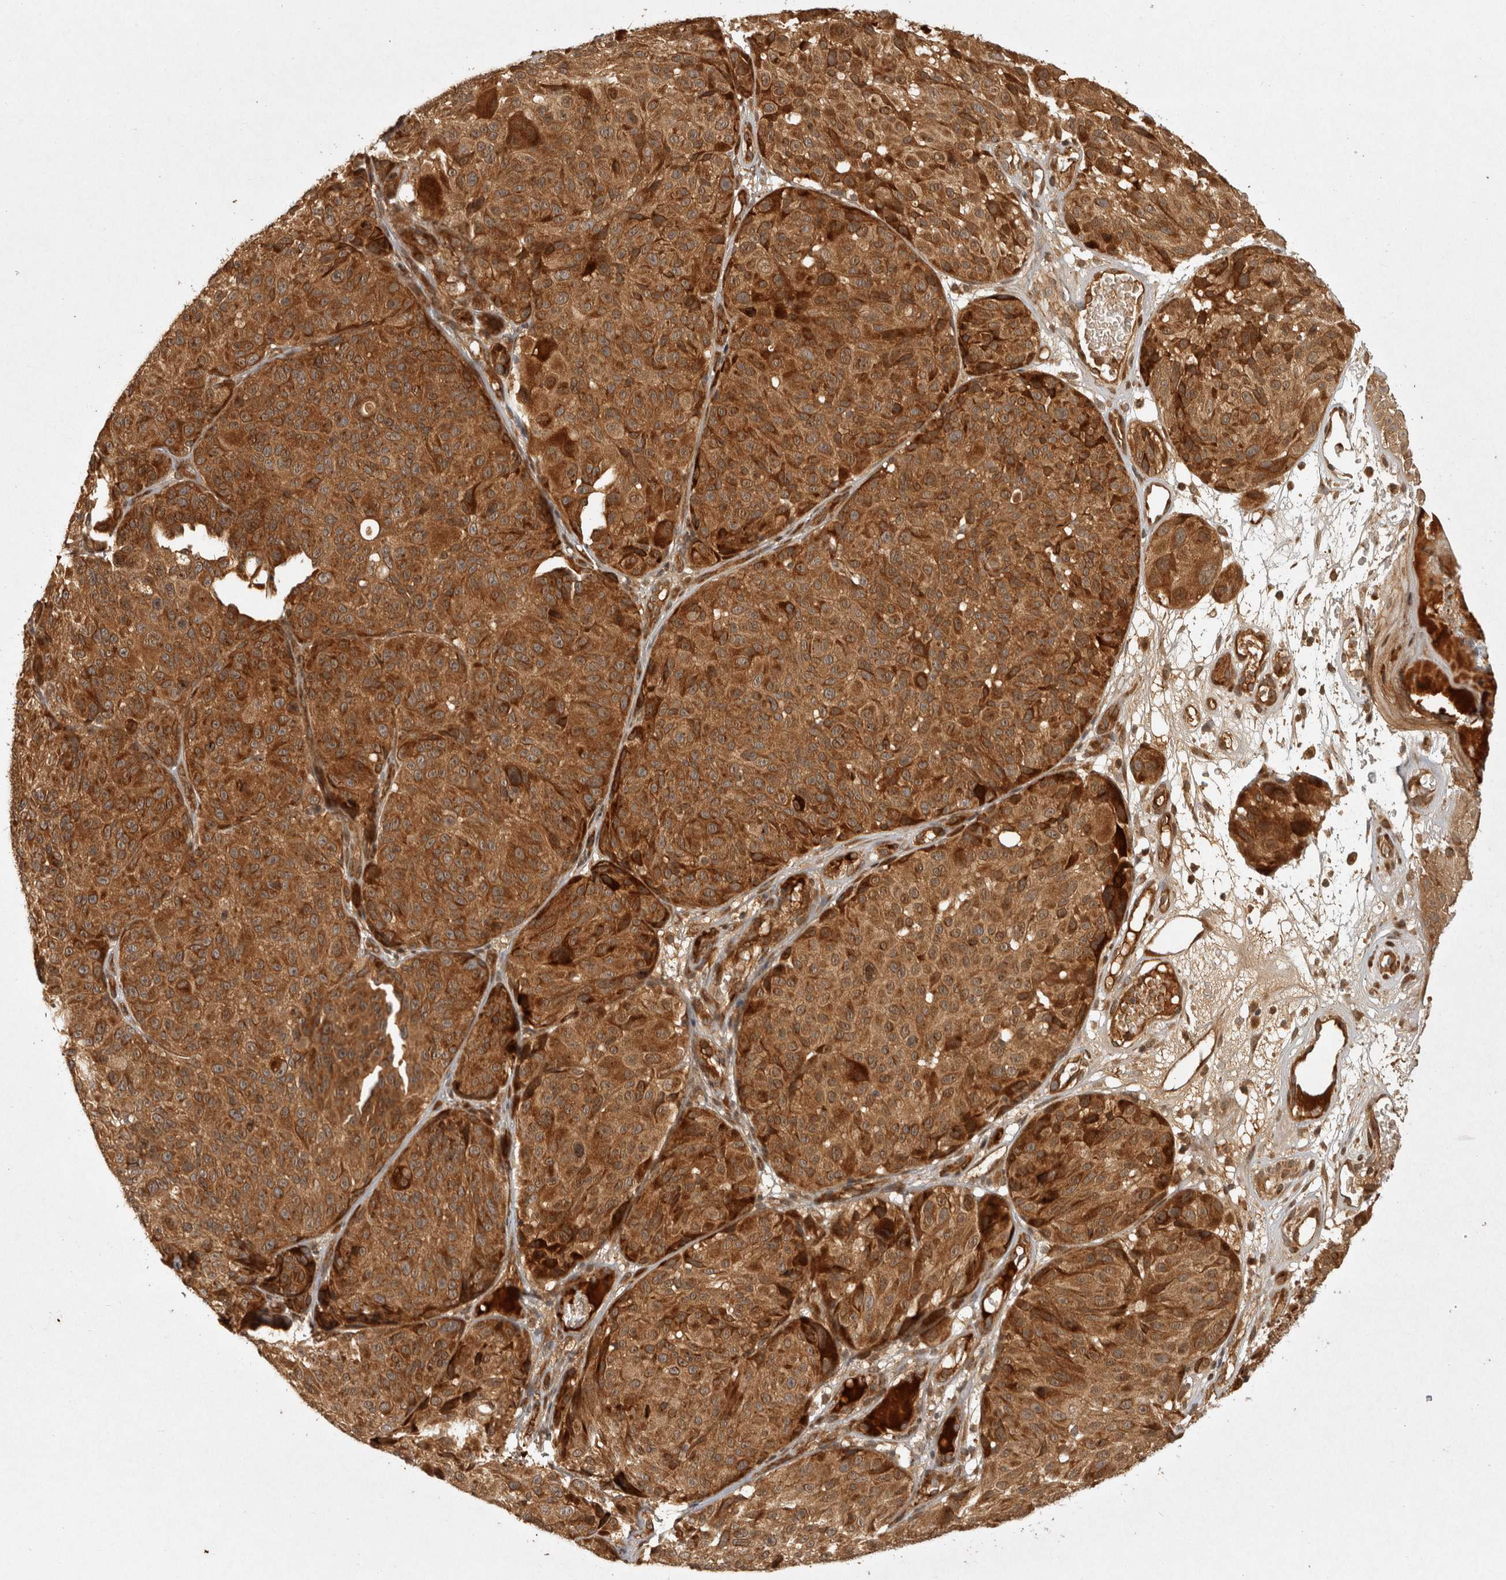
{"staining": {"intensity": "strong", "quantity": ">75%", "location": "cytoplasmic/membranous"}, "tissue": "melanoma", "cell_type": "Tumor cells", "image_type": "cancer", "snomed": [{"axis": "morphology", "description": "Malignant melanoma, NOS"}, {"axis": "topography", "description": "Skin"}], "caption": "Immunohistochemical staining of malignant melanoma demonstrates high levels of strong cytoplasmic/membranous expression in about >75% of tumor cells. Nuclei are stained in blue.", "gene": "CAMSAP2", "patient": {"sex": "male", "age": 83}}